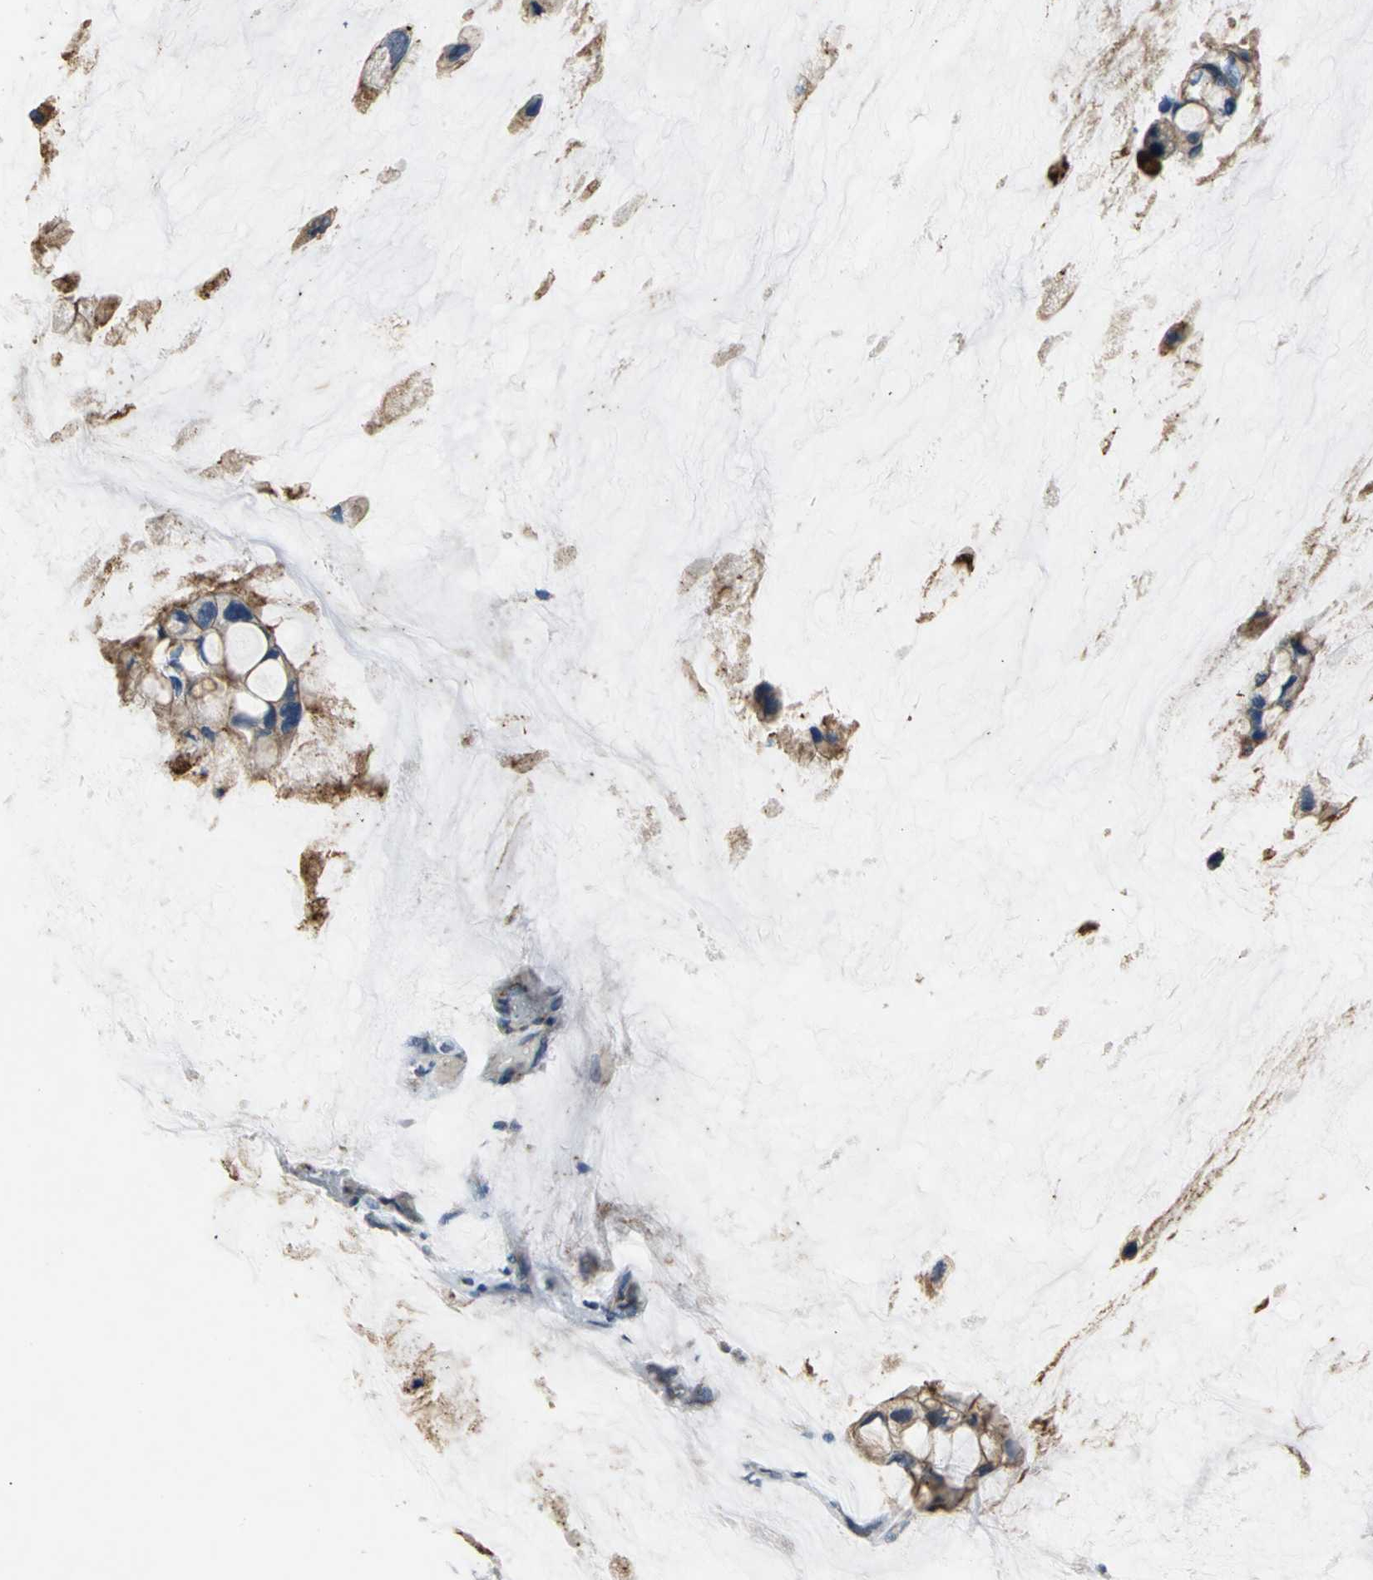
{"staining": {"intensity": "strong", "quantity": ">75%", "location": "cytoplasmic/membranous"}, "tissue": "ovarian cancer", "cell_type": "Tumor cells", "image_type": "cancer", "snomed": [{"axis": "morphology", "description": "Cystadenocarcinoma, mucinous, NOS"}, {"axis": "topography", "description": "Ovary"}], "caption": "Immunohistochemistry (IHC) (DAB) staining of ovarian cancer (mucinous cystadenocarcinoma) reveals strong cytoplasmic/membranous protein positivity in about >75% of tumor cells.", "gene": "NDUFB5", "patient": {"sex": "female", "age": 39}}